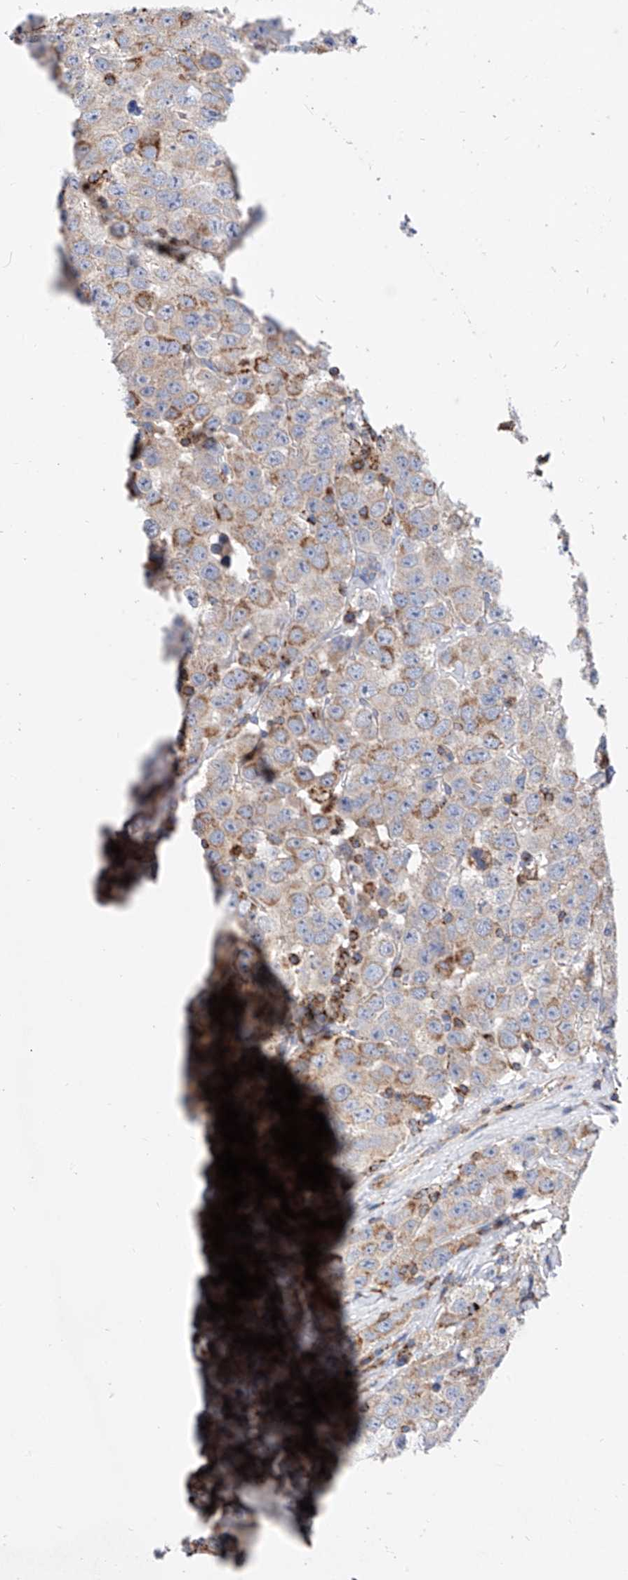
{"staining": {"intensity": "moderate", "quantity": "<25%", "location": "cytoplasmic/membranous"}, "tissue": "testis cancer", "cell_type": "Tumor cells", "image_type": "cancer", "snomed": [{"axis": "morphology", "description": "Seminoma, NOS"}, {"axis": "topography", "description": "Testis"}], "caption": "Immunohistochemistry (IHC) histopathology image of testis seminoma stained for a protein (brown), which exhibits low levels of moderate cytoplasmic/membranous staining in about <25% of tumor cells.", "gene": "CPNE5", "patient": {"sex": "male", "age": 28}}